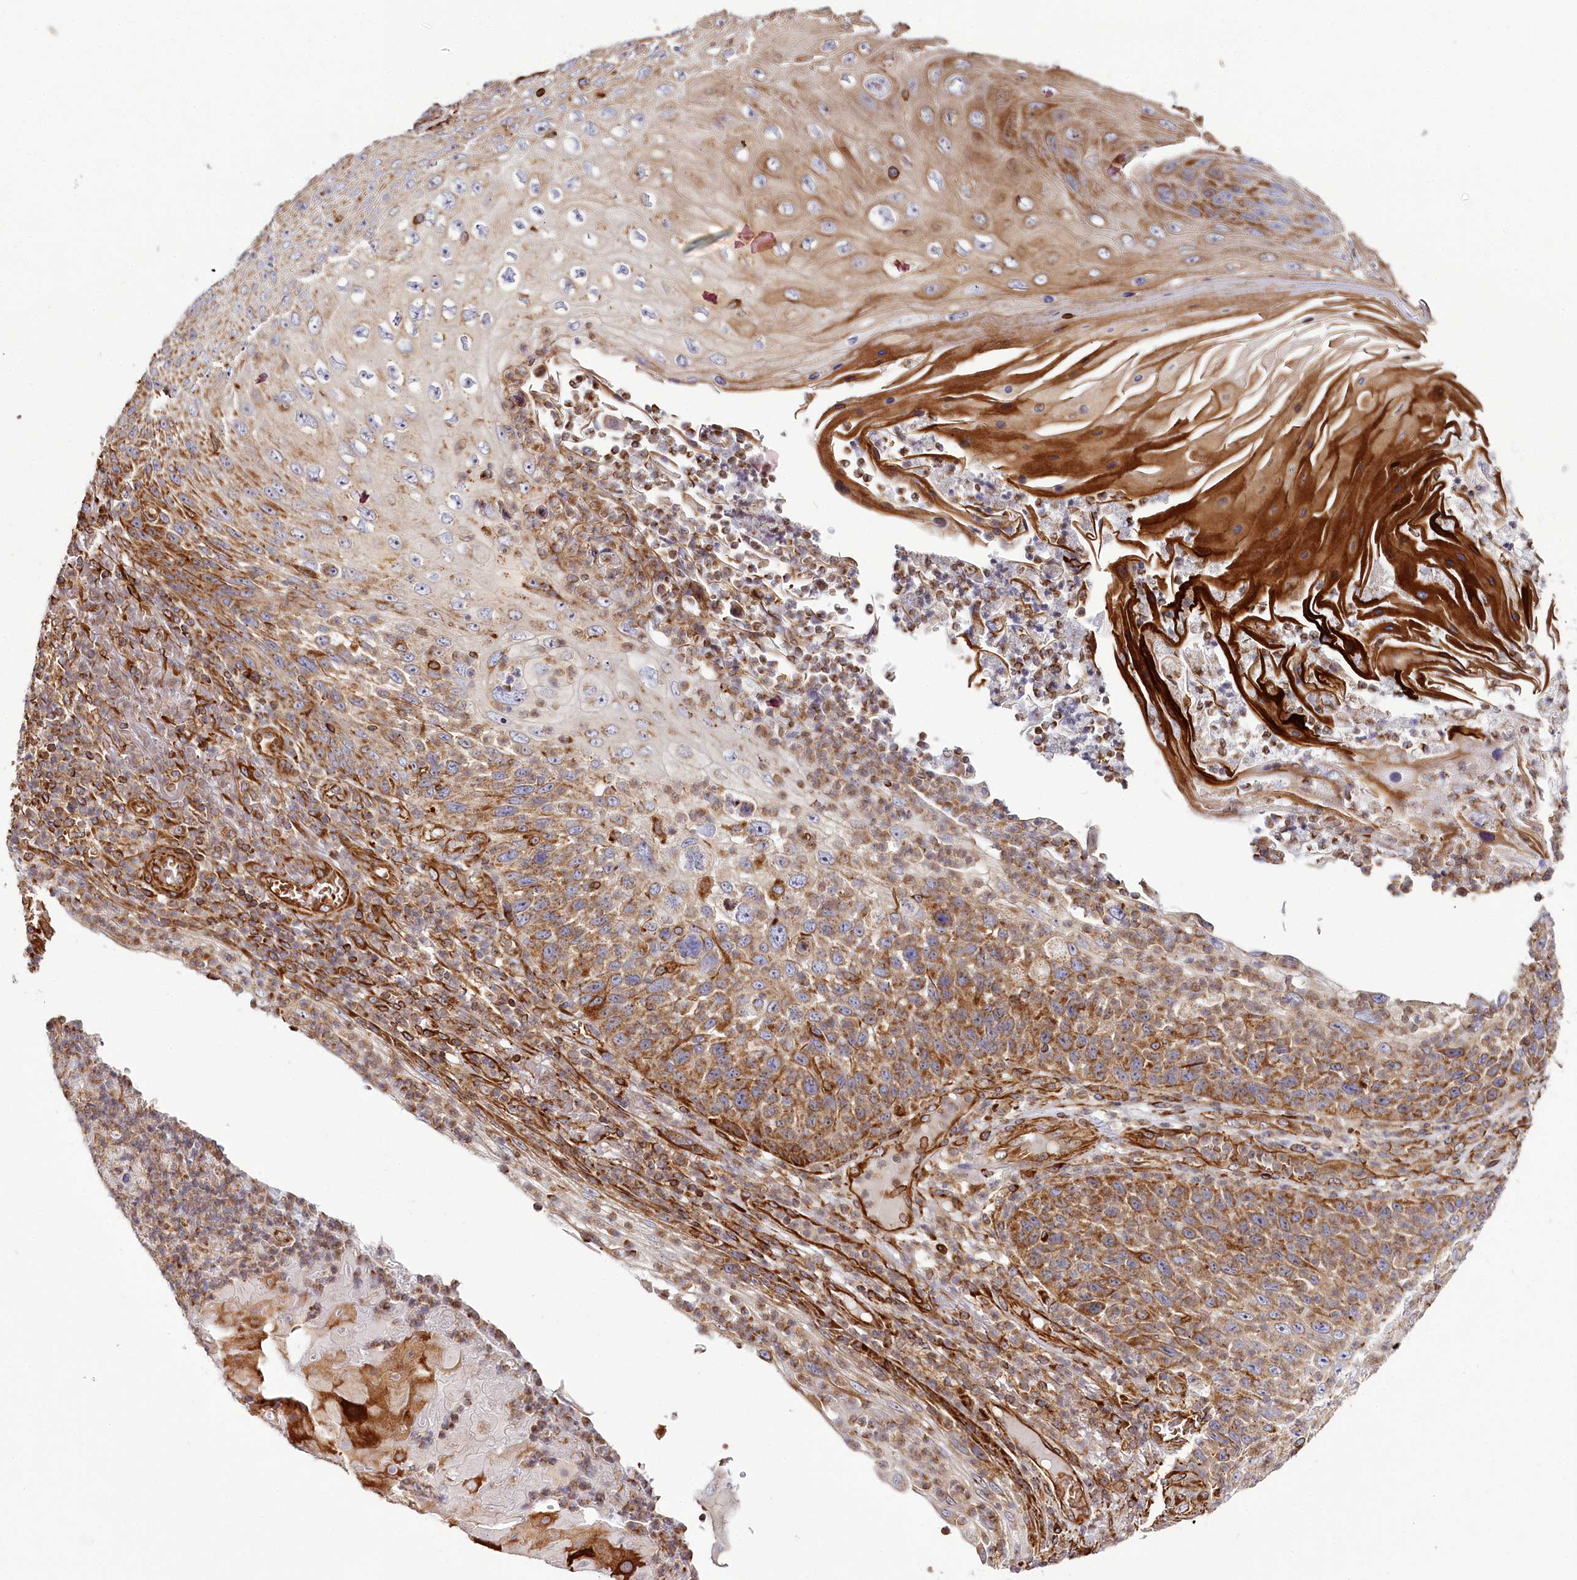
{"staining": {"intensity": "strong", "quantity": "25%-75%", "location": "cytoplasmic/membranous"}, "tissue": "skin cancer", "cell_type": "Tumor cells", "image_type": "cancer", "snomed": [{"axis": "morphology", "description": "Squamous cell carcinoma, NOS"}, {"axis": "topography", "description": "Skin"}], "caption": "Immunohistochemical staining of skin squamous cell carcinoma demonstrates high levels of strong cytoplasmic/membranous staining in about 25%-75% of tumor cells.", "gene": "THUMPD3", "patient": {"sex": "female", "age": 88}}